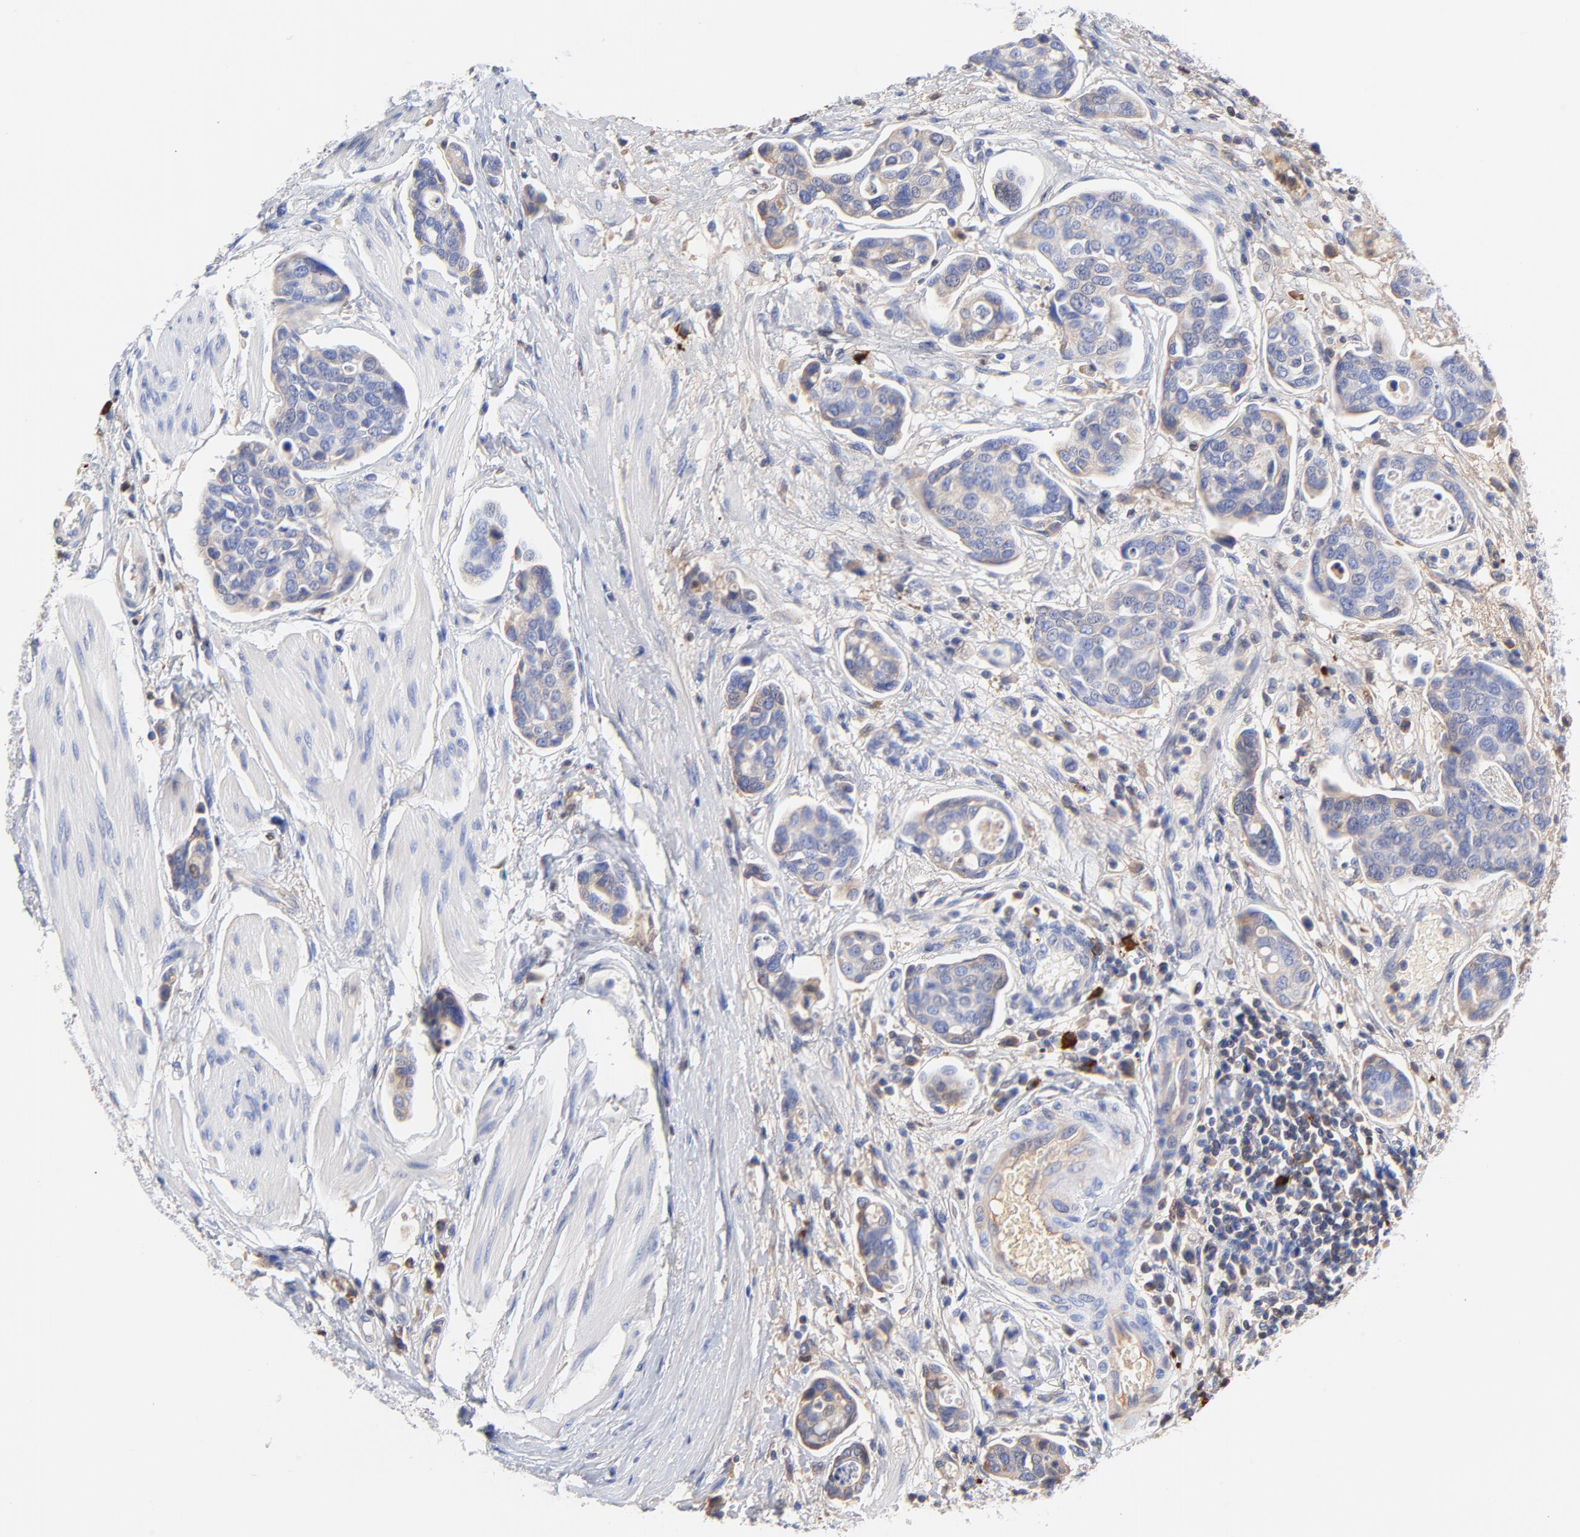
{"staining": {"intensity": "weak", "quantity": "25%-75%", "location": "cytoplasmic/membranous"}, "tissue": "urothelial cancer", "cell_type": "Tumor cells", "image_type": "cancer", "snomed": [{"axis": "morphology", "description": "Urothelial carcinoma, High grade"}, {"axis": "topography", "description": "Urinary bladder"}], "caption": "Human urothelial cancer stained with a brown dye demonstrates weak cytoplasmic/membranous positive positivity in approximately 25%-75% of tumor cells.", "gene": "IGLV3-10", "patient": {"sex": "male", "age": 78}}